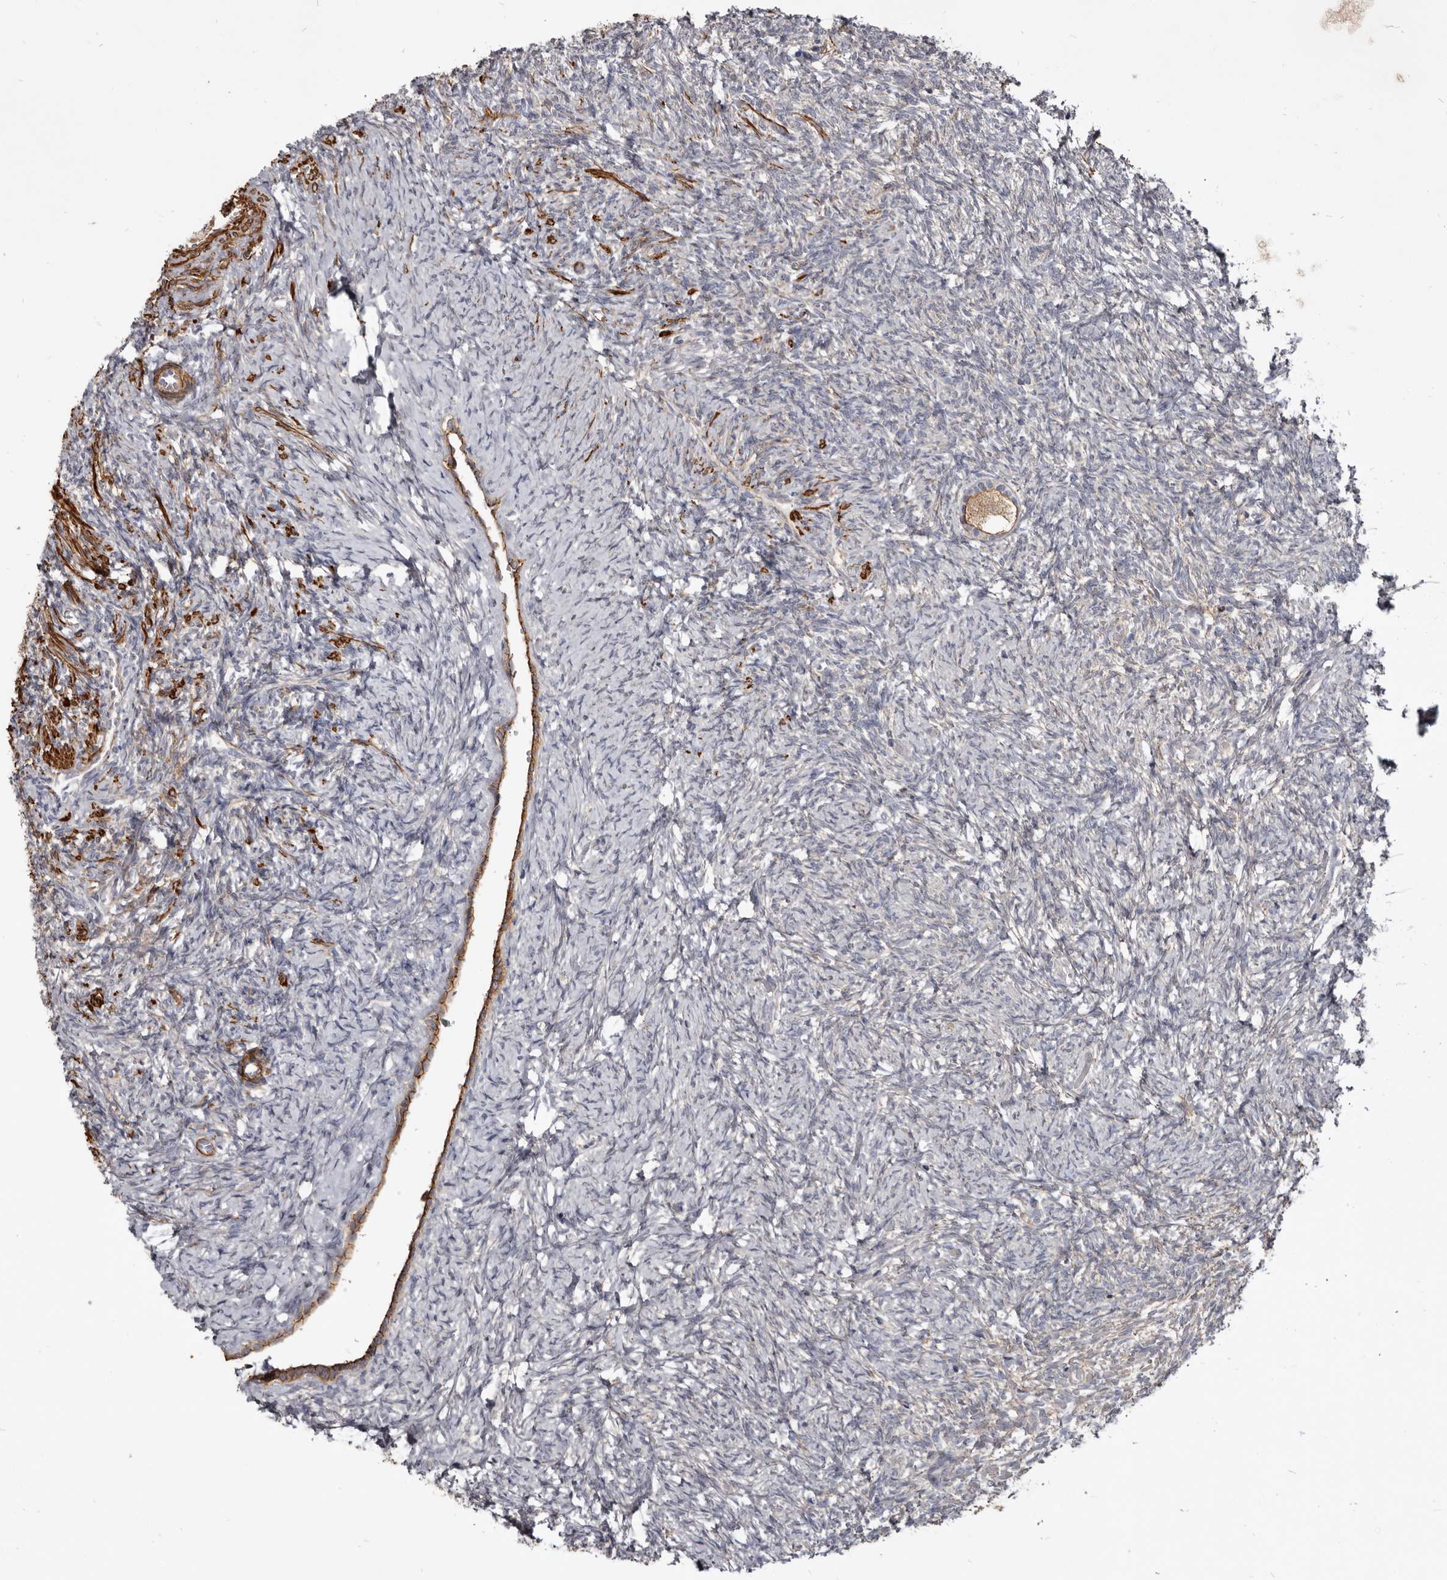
{"staining": {"intensity": "moderate", "quantity": ">75%", "location": "cytoplasmic/membranous"}, "tissue": "ovary", "cell_type": "Follicle cells", "image_type": "normal", "snomed": [{"axis": "morphology", "description": "Normal tissue, NOS"}, {"axis": "topography", "description": "Ovary"}], "caption": "Immunohistochemical staining of normal ovary demonstrates medium levels of moderate cytoplasmic/membranous positivity in approximately >75% of follicle cells. (Stains: DAB in brown, nuclei in blue, Microscopy: brightfield microscopy at high magnification).", "gene": "CGN", "patient": {"sex": "female", "age": 41}}